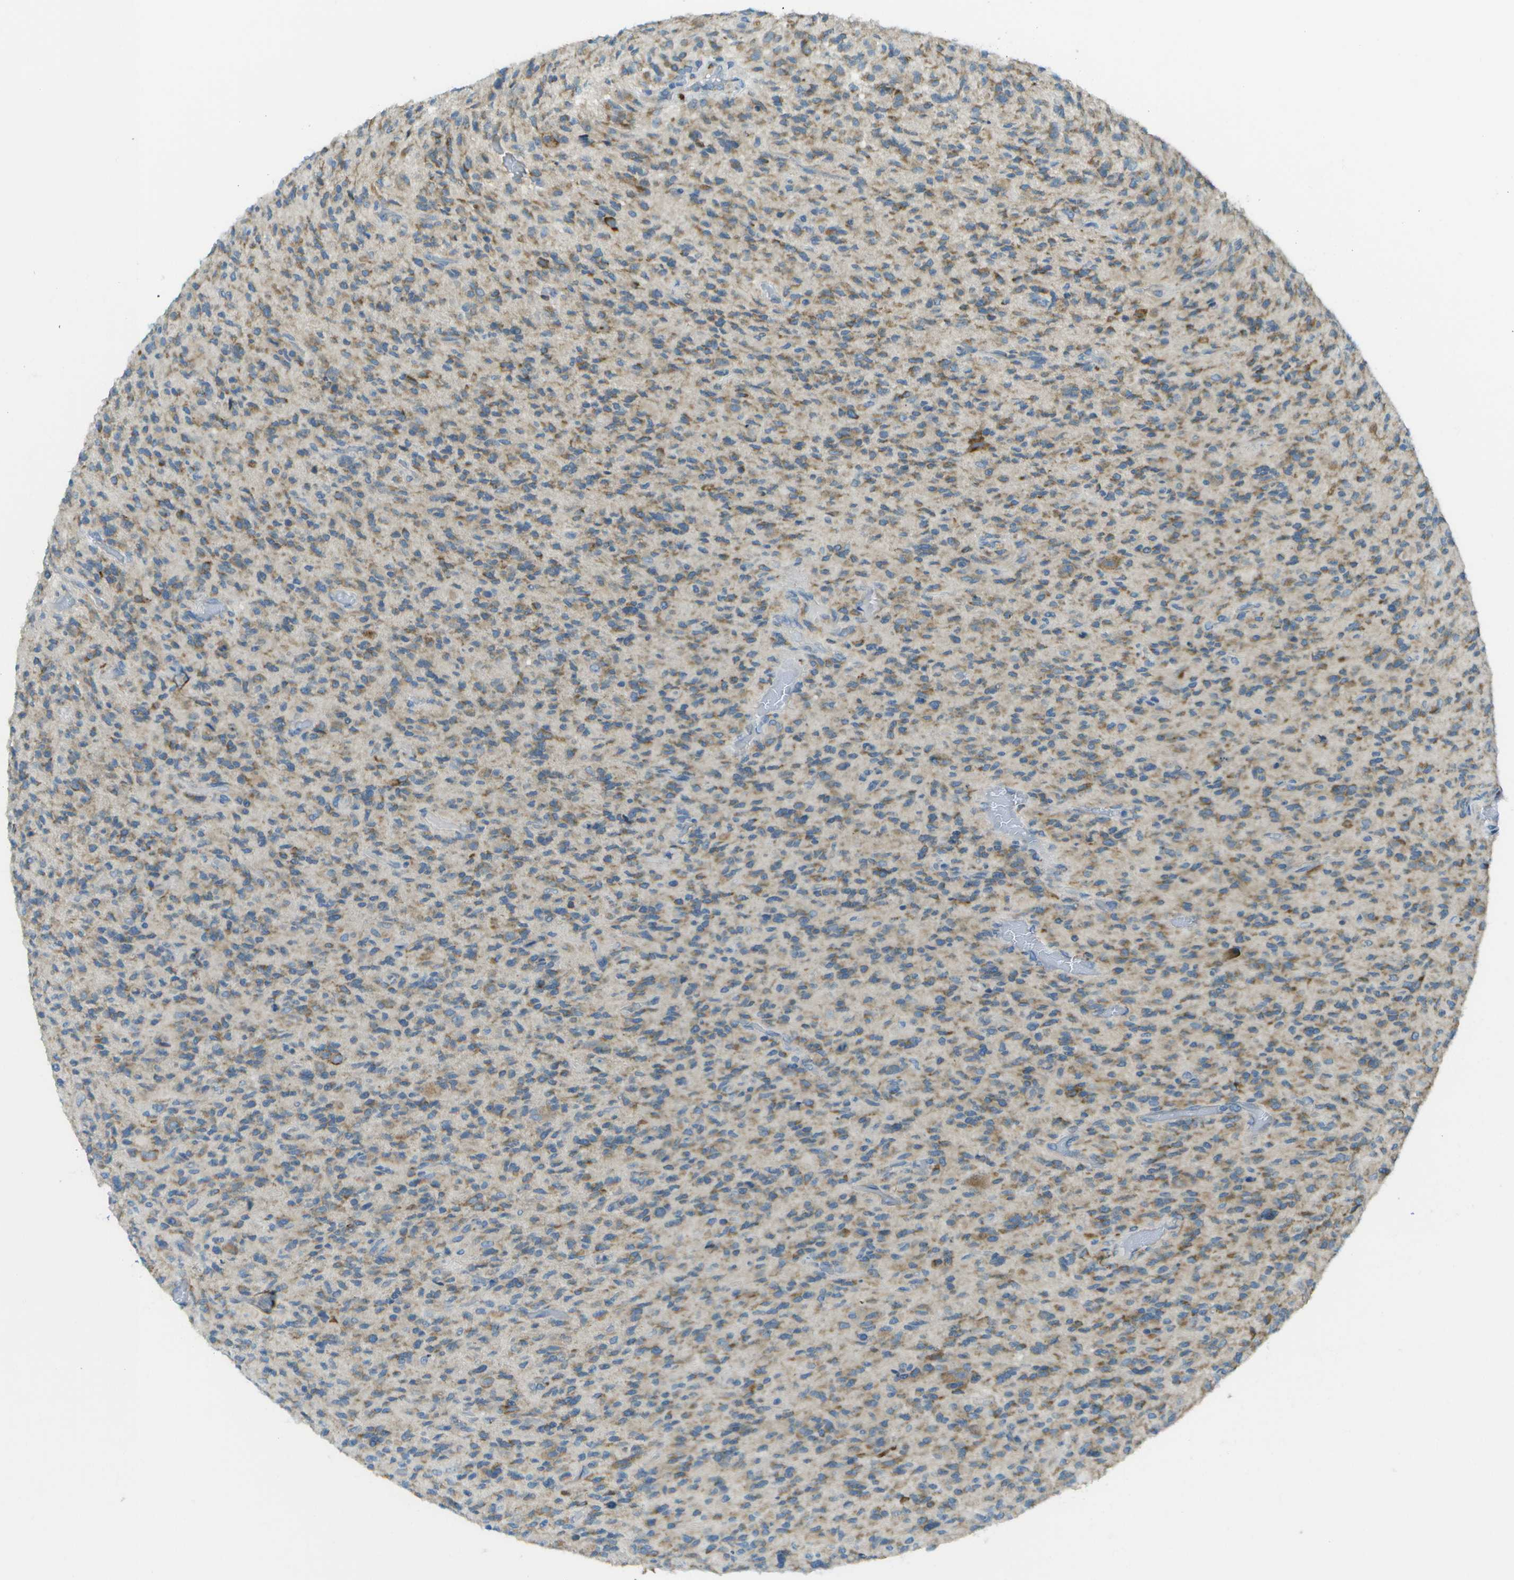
{"staining": {"intensity": "moderate", "quantity": "25%-75%", "location": "cytoplasmic/membranous"}, "tissue": "glioma", "cell_type": "Tumor cells", "image_type": "cancer", "snomed": [{"axis": "morphology", "description": "Glioma, malignant, High grade"}, {"axis": "topography", "description": "Brain"}], "caption": "Glioma stained with DAB immunohistochemistry reveals medium levels of moderate cytoplasmic/membranous staining in approximately 25%-75% of tumor cells. Using DAB (brown) and hematoxylin (blue) stains, captured at high magnification using brightfield microscopy.", "gene": "KCTD3", "patient": {"sex": "male", "age": 71}}